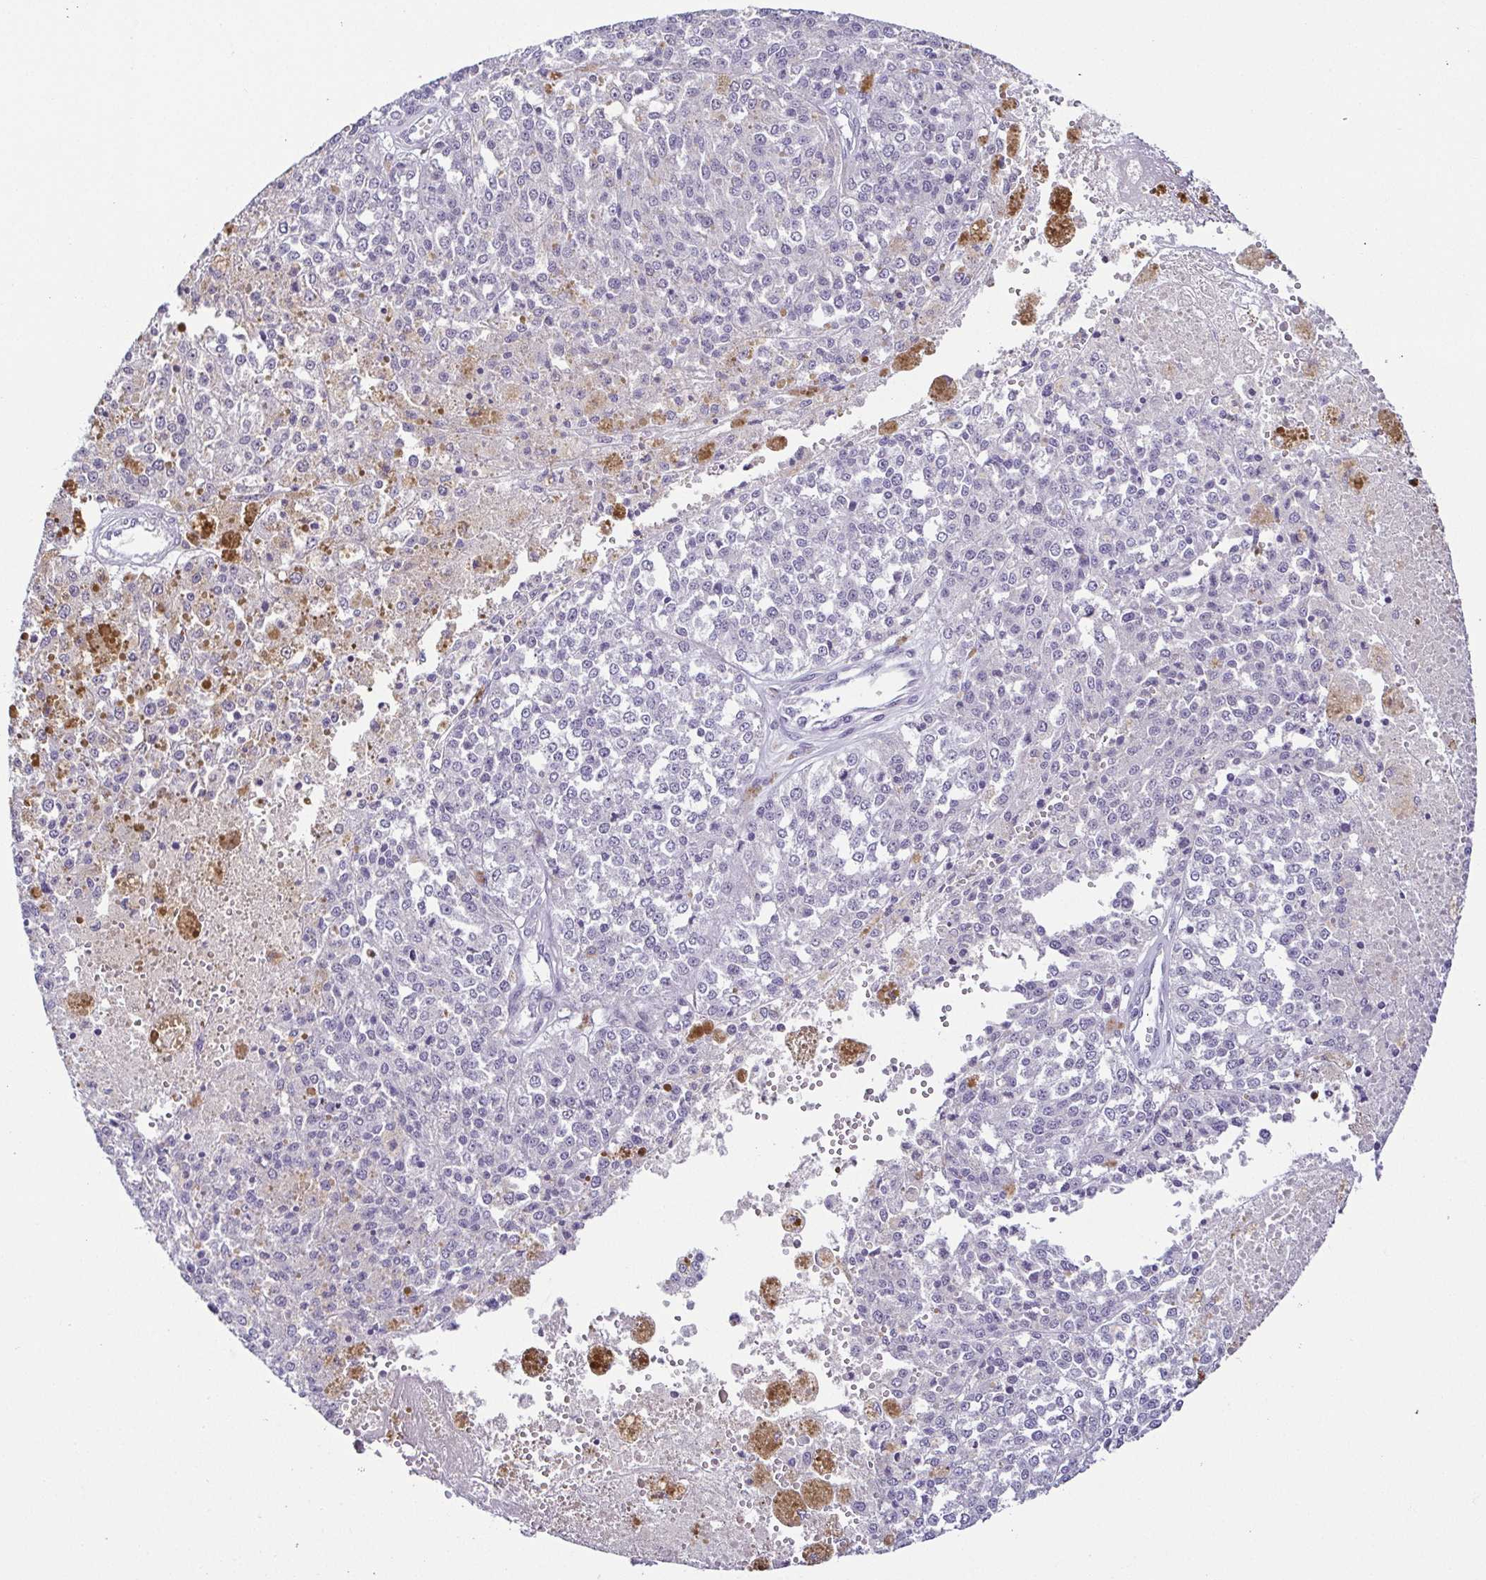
{"staining": {"intensity": "negative", "quantity": "none", "location": "none"}, "tissue": "melanoma", "cell_type": "Tumor cells", "image_type": "cancer", "snomed": [{"axis": "morphology", "description": "Malignant melanoma, Metastatic site"}, {"axis": "topography", "description": "Lymph node"}], "caption": "Immunohistochemistry (IHC) of human melanoma reveals no positivity in tumor cells. (Immunohistochemistry, brightfield microscopy, high magnification).", "gene": "TCF3", "patient": {"sex": "female", "age": 64}}